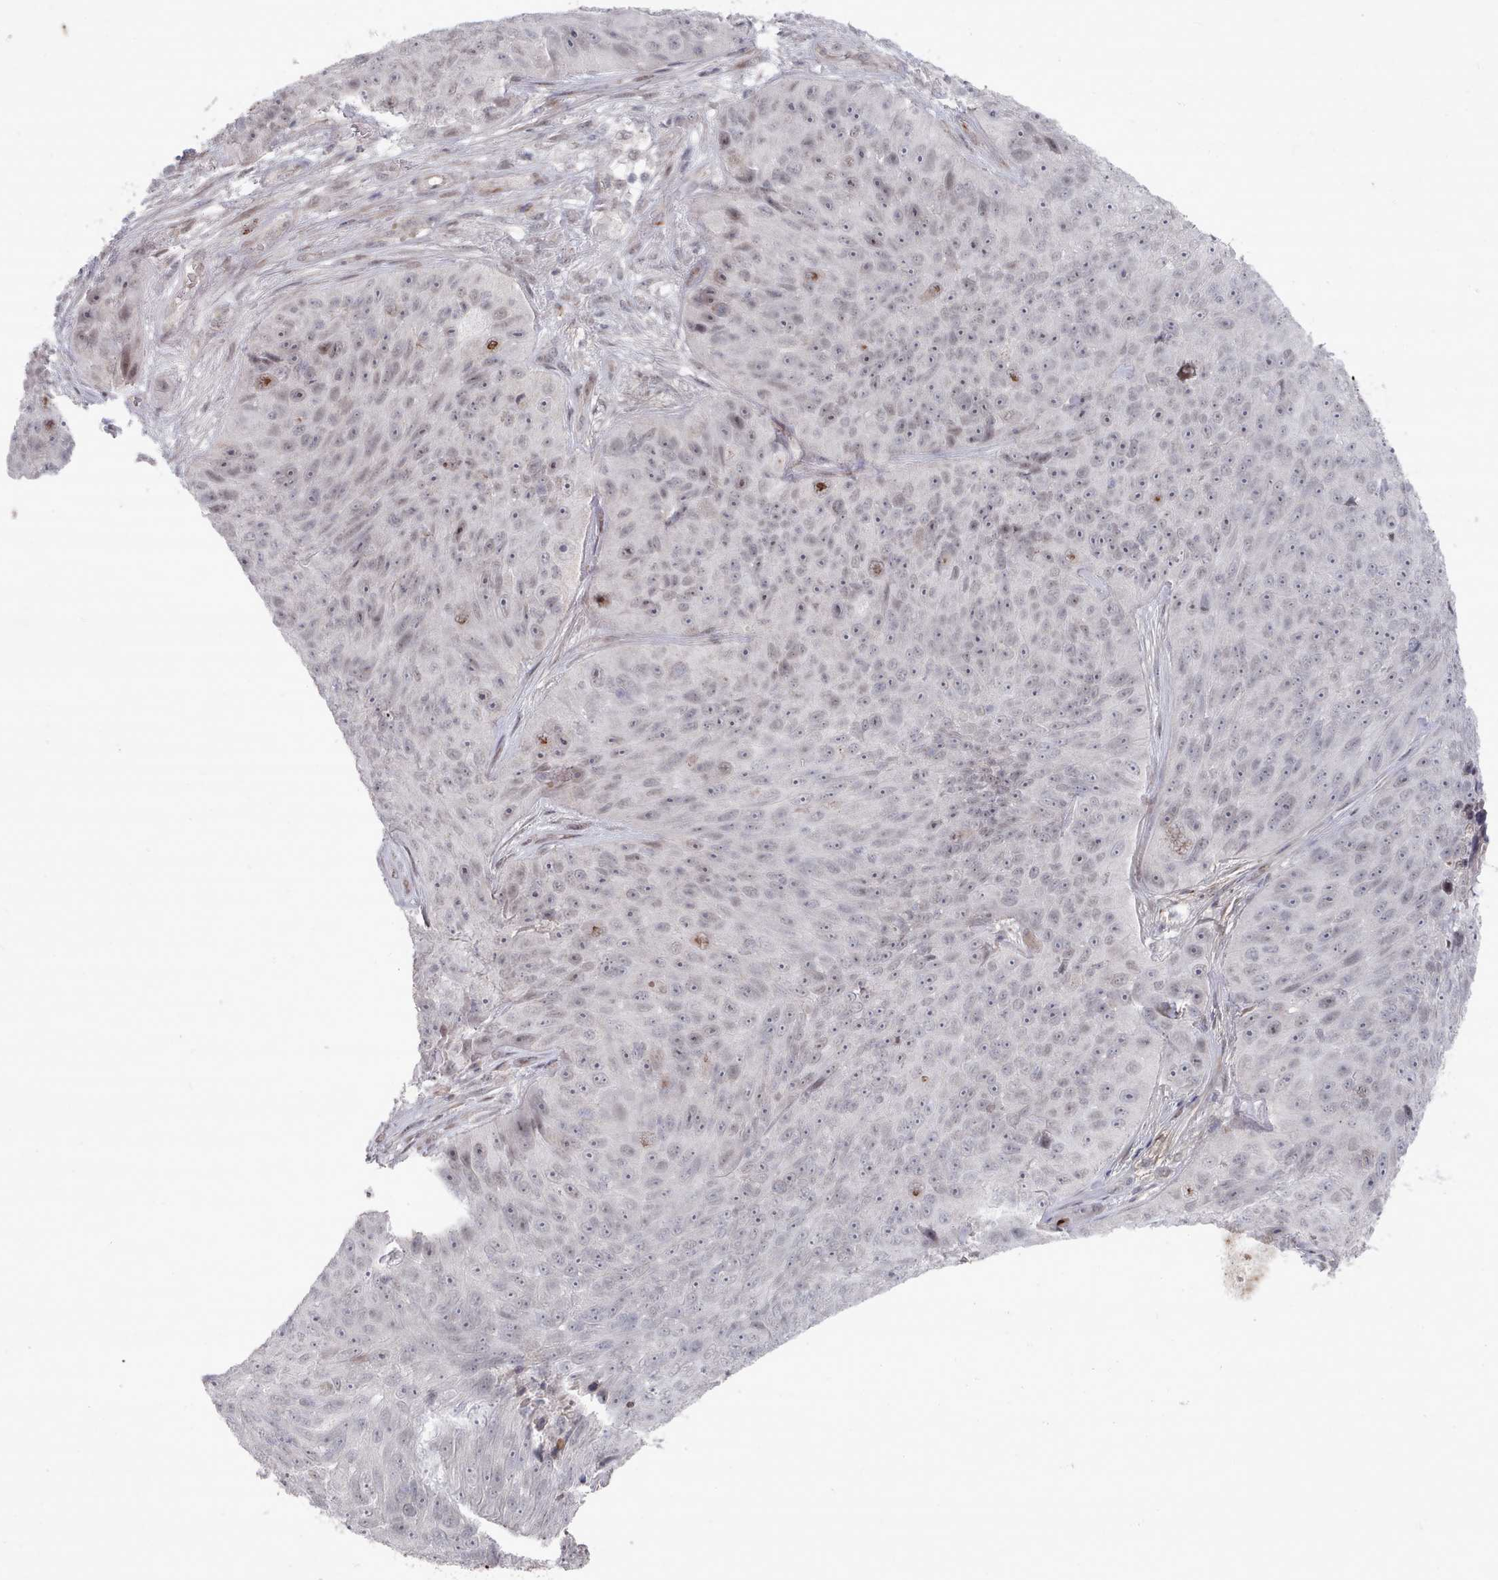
{"staining": {"intensity": "weak", "quantity": "25%-75%", "location": "nuclear"}, "tissue": "skin cancer", "cell_type": "Tumor cells", "image_type": "cancer", "snomed": [{"axis": "morphology", "description": "Squamous cell carcinoma, NOS"}, {"axis": "topography", "description": "Skin"}], "caption": "Skin cancer (squamous cell carcinoma) was stained to show a protein in brown. There is low levels of weak nuclear expression in about 25%-75% of tumor cells.", "gene": "CPSF4", "patient": {"sex": "female", "age": 87}}